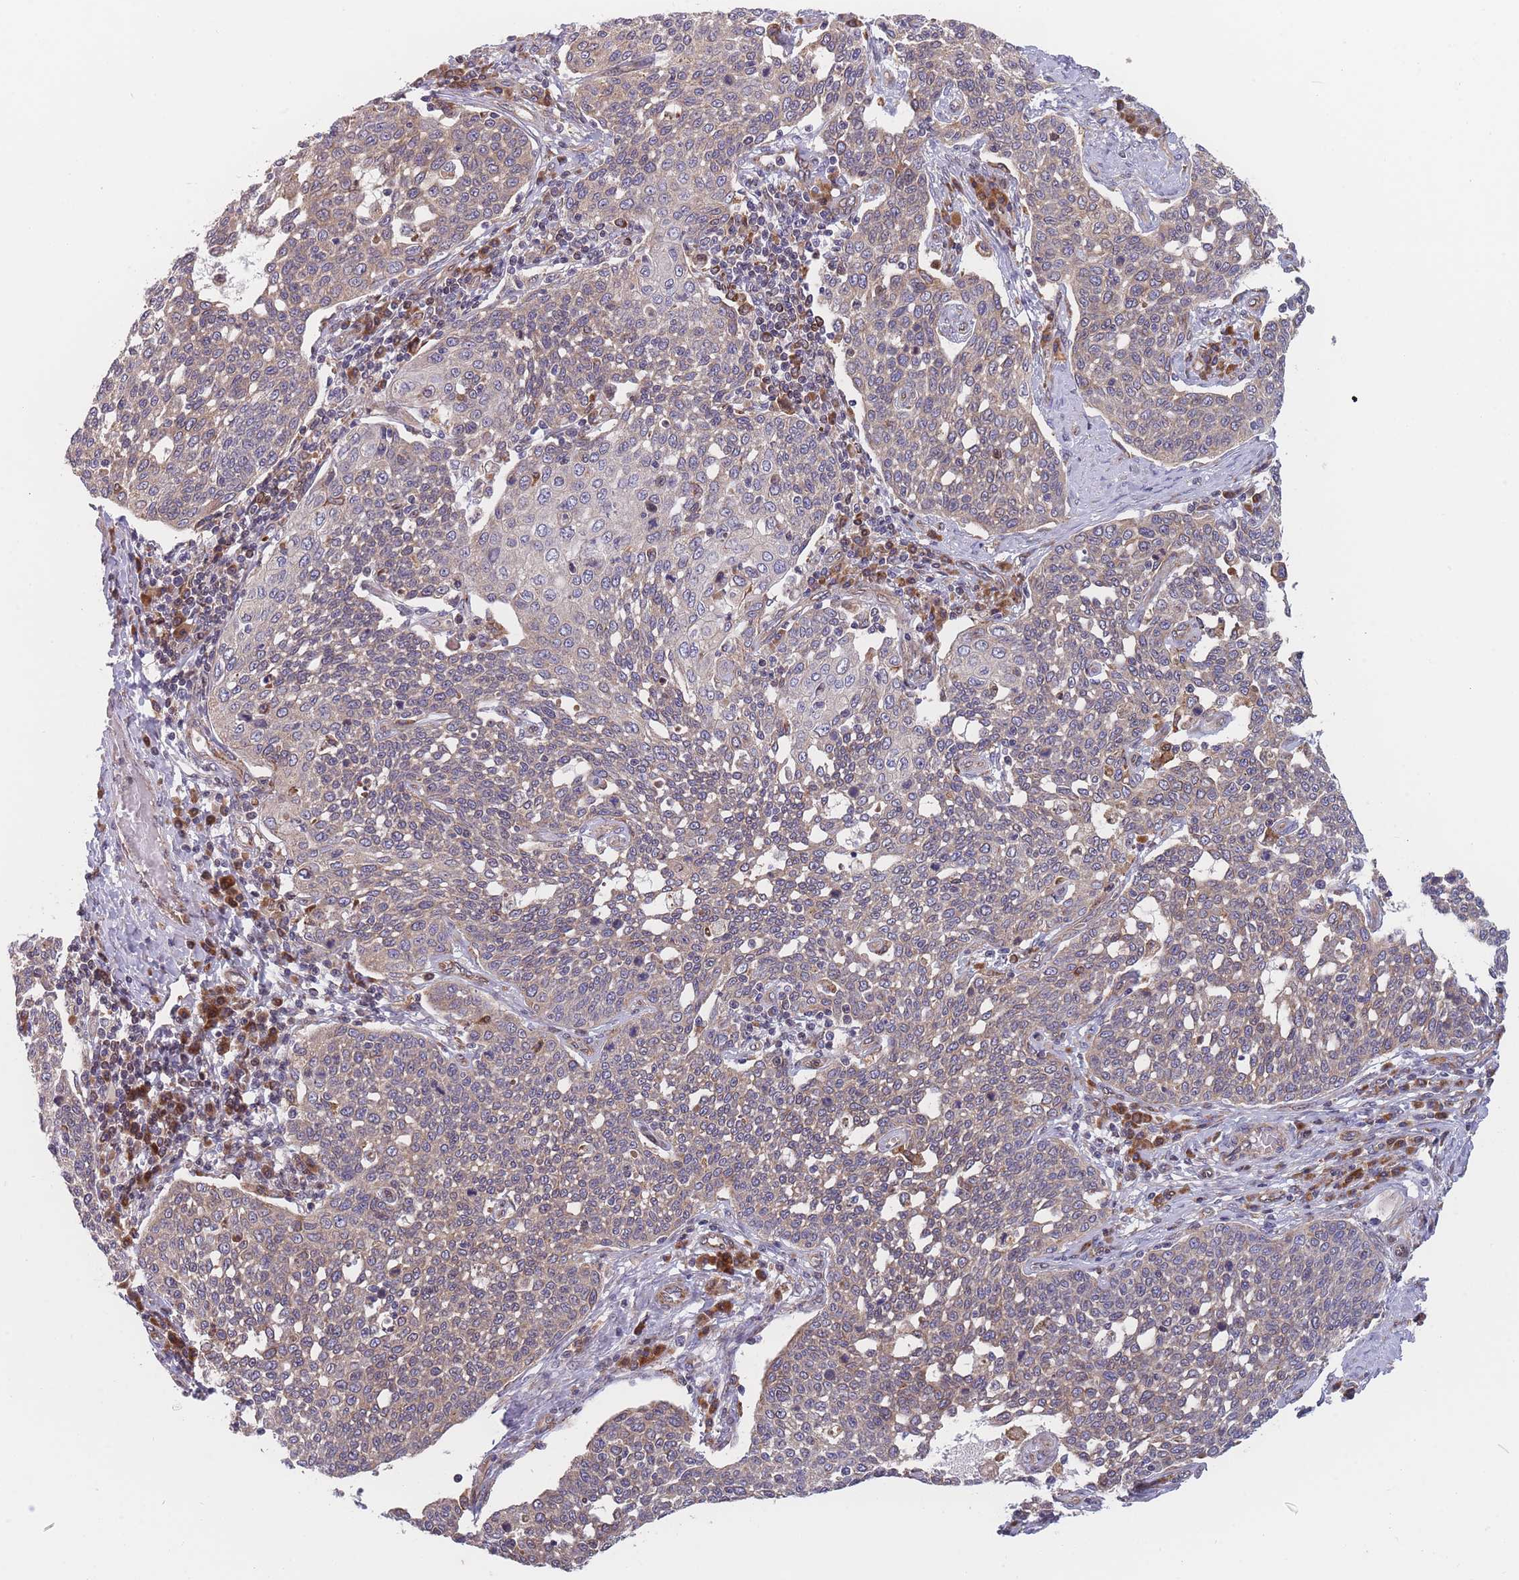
{"staining": {"intensity": "weak", "quantity": "25%-75%", "location": "cytoplasmic/membranous"}, "tissue": "cervical cancer", "cell_type": "Tumor cells", "image_type": "cancer", "snomed": [{"axis": "morphology", "description": "Squamous cell carcinoma, NOS"}, {"axis": "topography", "description": "Cervix"}], "caption": "Approximately 25%-75% of tumor cells in human cervical cancer reveal weak cytoplasmic/membranous protein positivity as visualized by brown immunohistochemical staining.", "gene": "TMEM131L", "patient": {"sex": "female", "age": 34}}